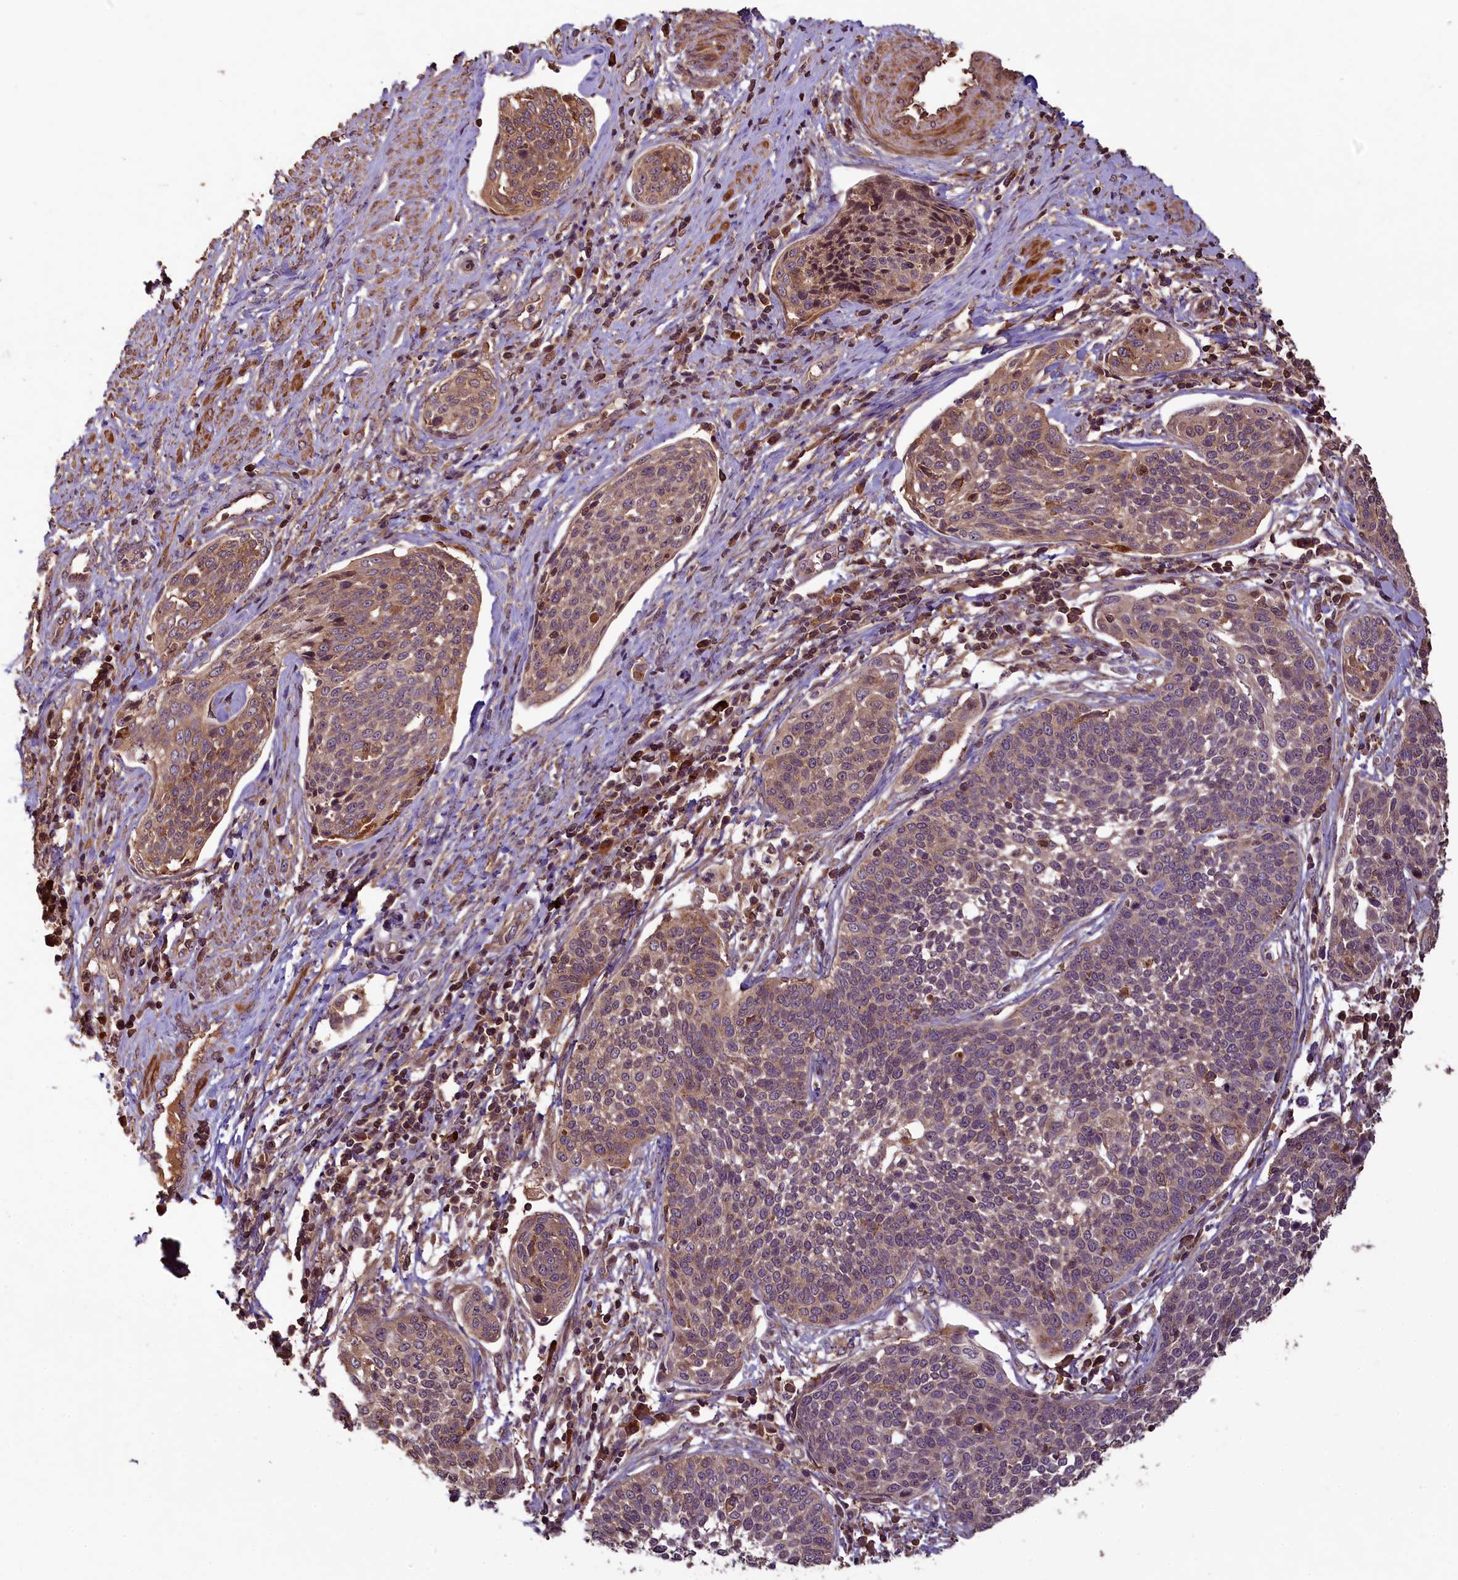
{"staining": {"intensity": "moderate", "quantity": ">75%", "location": "cytoplasmic/membranous"}, "tissue": "cervical cancer", "cell_type": "Tumor cells", "image_type": "cancer", "snomed": [{"axis": "morphology", "description": "Squamous cell carcinoma, NOS"}, {"axis": "topography", "description": "Cervix"}], "caption": "Immunohistochemistry (IHC) staining of squamous cell carcinoma (cervical), which demonstrates medium levels of moderate cytoplasmic/membranous staining in about >75% of tumor cells indicating moderate cytoplasmic/membranous protein positivity. The staining was performed using DAB (brown) for protein detection and nuclei were counterstained in hematoxylin (blue).", "gene": "NUDT6", "patient": {"sex": "female", "age": 34}}